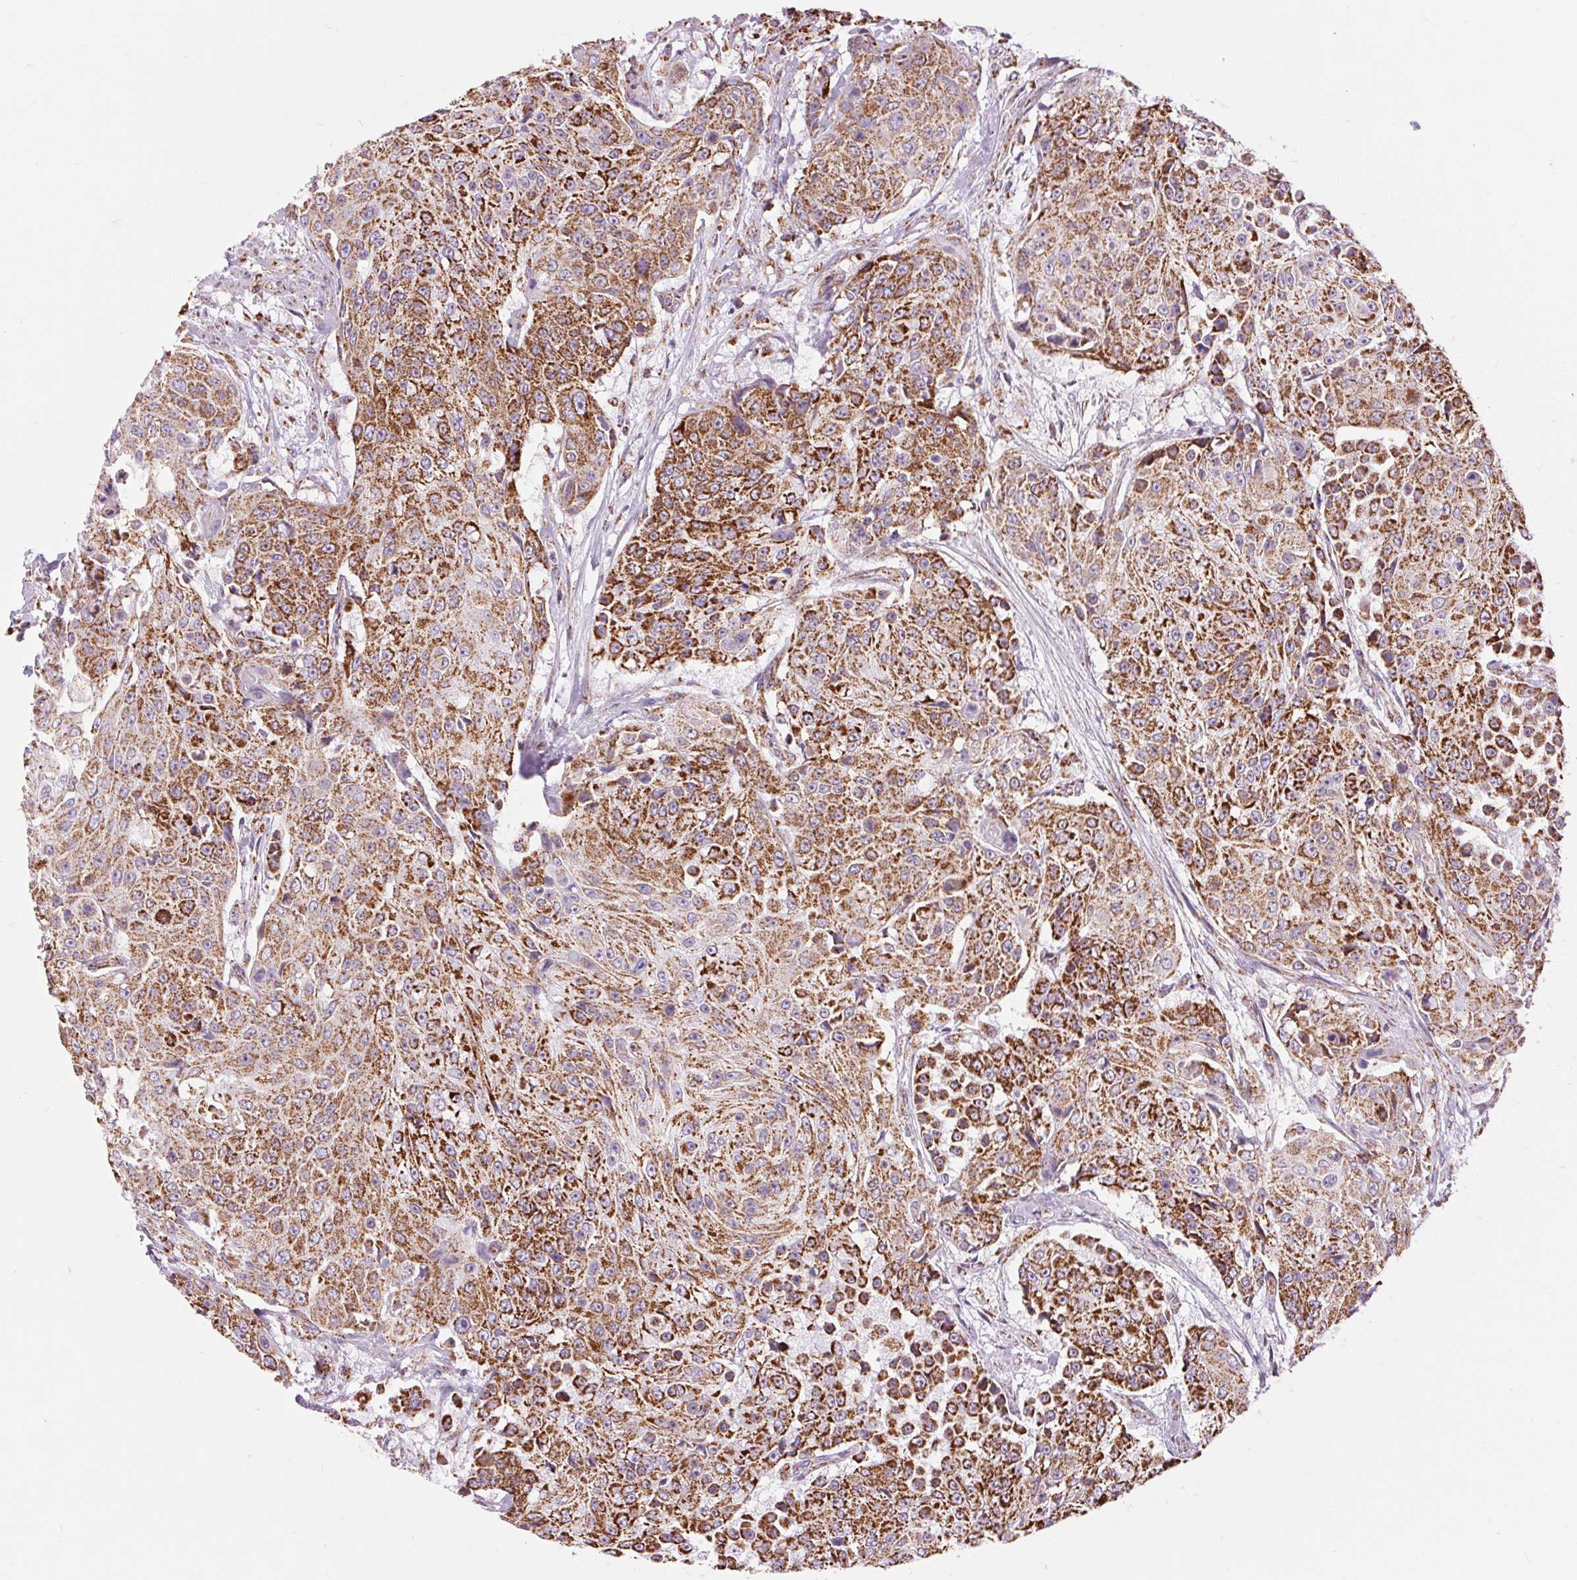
{"staining": {"intensity": "strong", "quantity": ">75%", "location": "cytoplasmic/membranous"}, "tissue": "urothelial cancer", "cell_type": "Tumor cells", "image_type": "cancer", "snomed": [{"axis": "morphology", "description": "Urothelial carcinoma, High grade"}, {"axis": "topography", "description": "Urinary bladder"}], "caption": "The image demonstrates immunohistochemical staining of urothelial cancer. There is strong cytoplasmic/membranous expression is appreciated in about >75% of tumor cells.", "gene": "ATP5PB", "patient": {"sex": "female", "age": 63}}